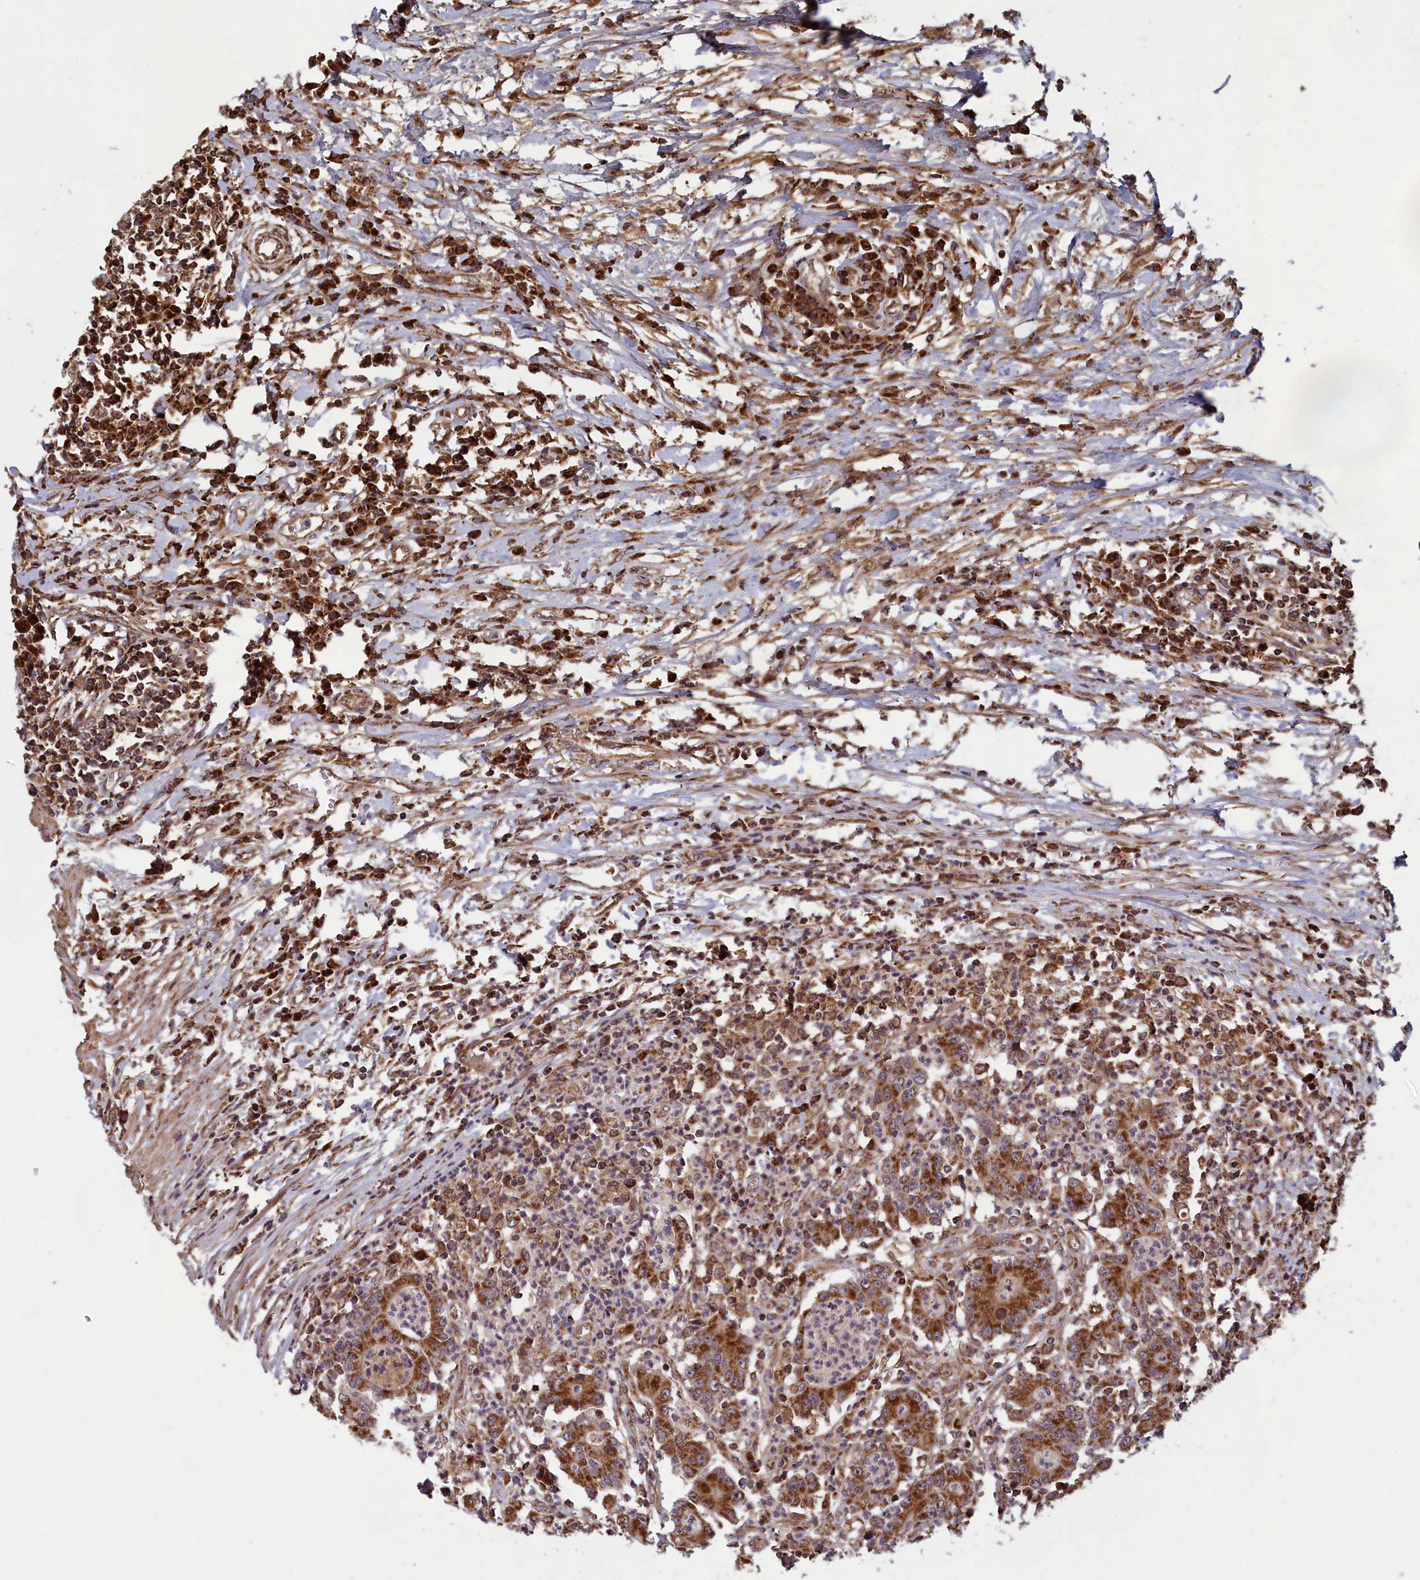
{"staining": {"intensity": "strong", "quantity": ">75%", "location": "cytoplasmic/membranous"}, "tissue": "colorectal cancer", "cell_type": "Tumor cells", "image_type": "cancer", "snomed": [{"axis": "morphology", "description": "Adenocarcinoma, NOS"}, {"axis": "topography", "description": "Colon"}], "caption": "Human colorectal cancer (adenocarcinoma) stained with a brown dye exhibits strong cytoplasmic/membranous positive staining in approximately >75% of tumor cells.", "gene": "CCDC15", "patient": {"sex": "male", "age": 83}}